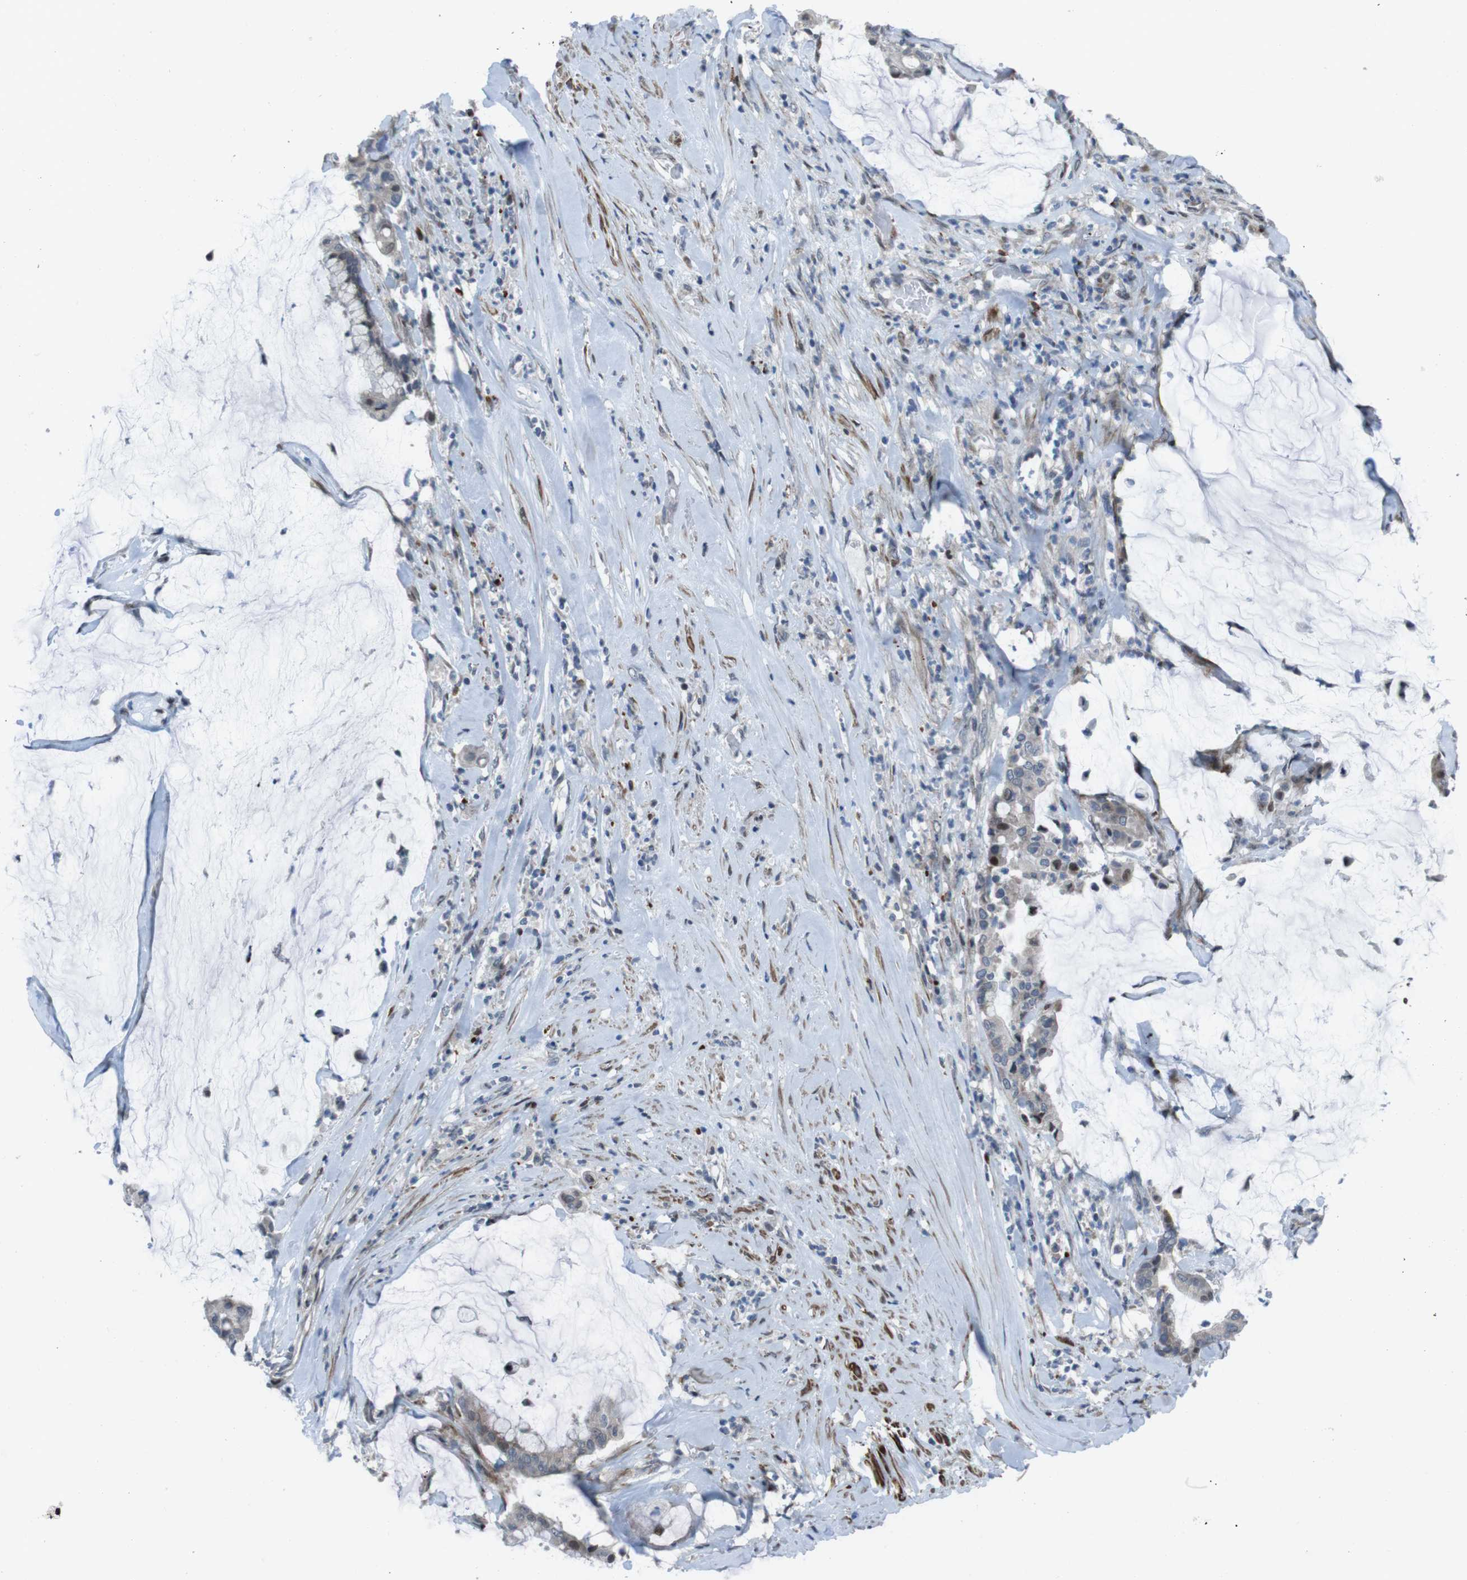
{"staining": {"intensity": "weak", "quantity": "<25%", "location": "nuclear"}, "tissue": "pancreatic cancer", "cell_type": "Tumor cells", "image_type": "cancer", "snomed": [{"axis": "morphology", "description": "Adenocarcinoma, NOS"}, {"axis": "topography", "description": "Pancreas"}], "caption": "Immunohistochemistry photomicrograph of adenocarcinoma (pancreatic) stained for a protein (brown), which exhibits no positivity in tumor cells.", "gene": "PBRM1", "patient": {"sex": "male", "age": 41}}